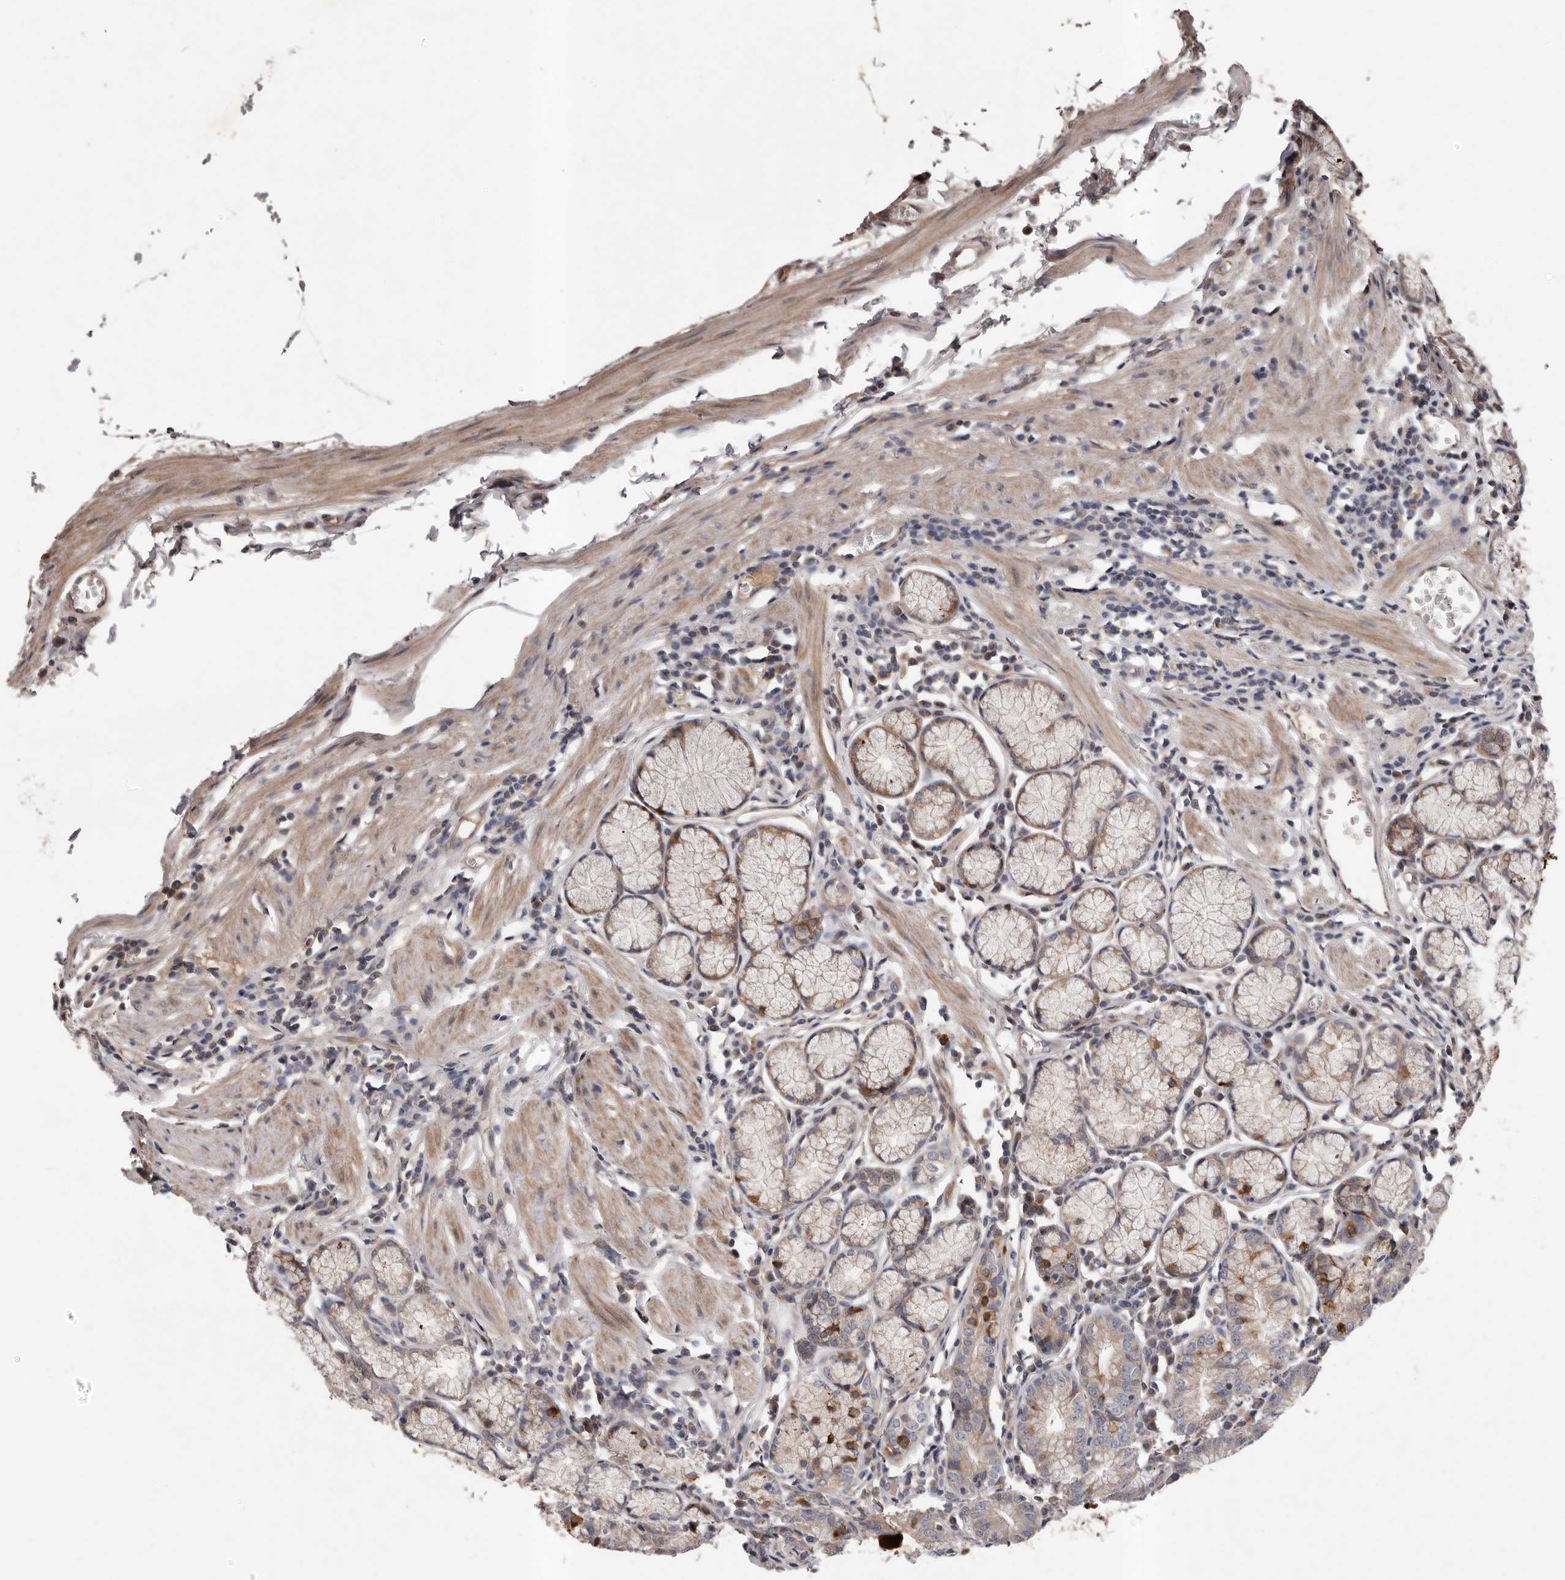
{"staining": {"intensity": "weak", "quantity": ">75%", "location": "cytoplasmic/membranous"}, "tissue": "stomach", "cell_type": "Glandular cells", "image_type": "normal", "snomed": [{"axis": "morphology", "description": "Normal tissue, NOS"}, {"axis": "topography", "description": "Stomach"}], "caption": "Benign stomach exhibits weak cytoplasmic/membranous staining in about >75% of glandular cells, visualized by immunohistochemistry. Nuclei are stained in blue.", "gene": "PRKD1", "patient": {"sex": "male", "age": 55}}